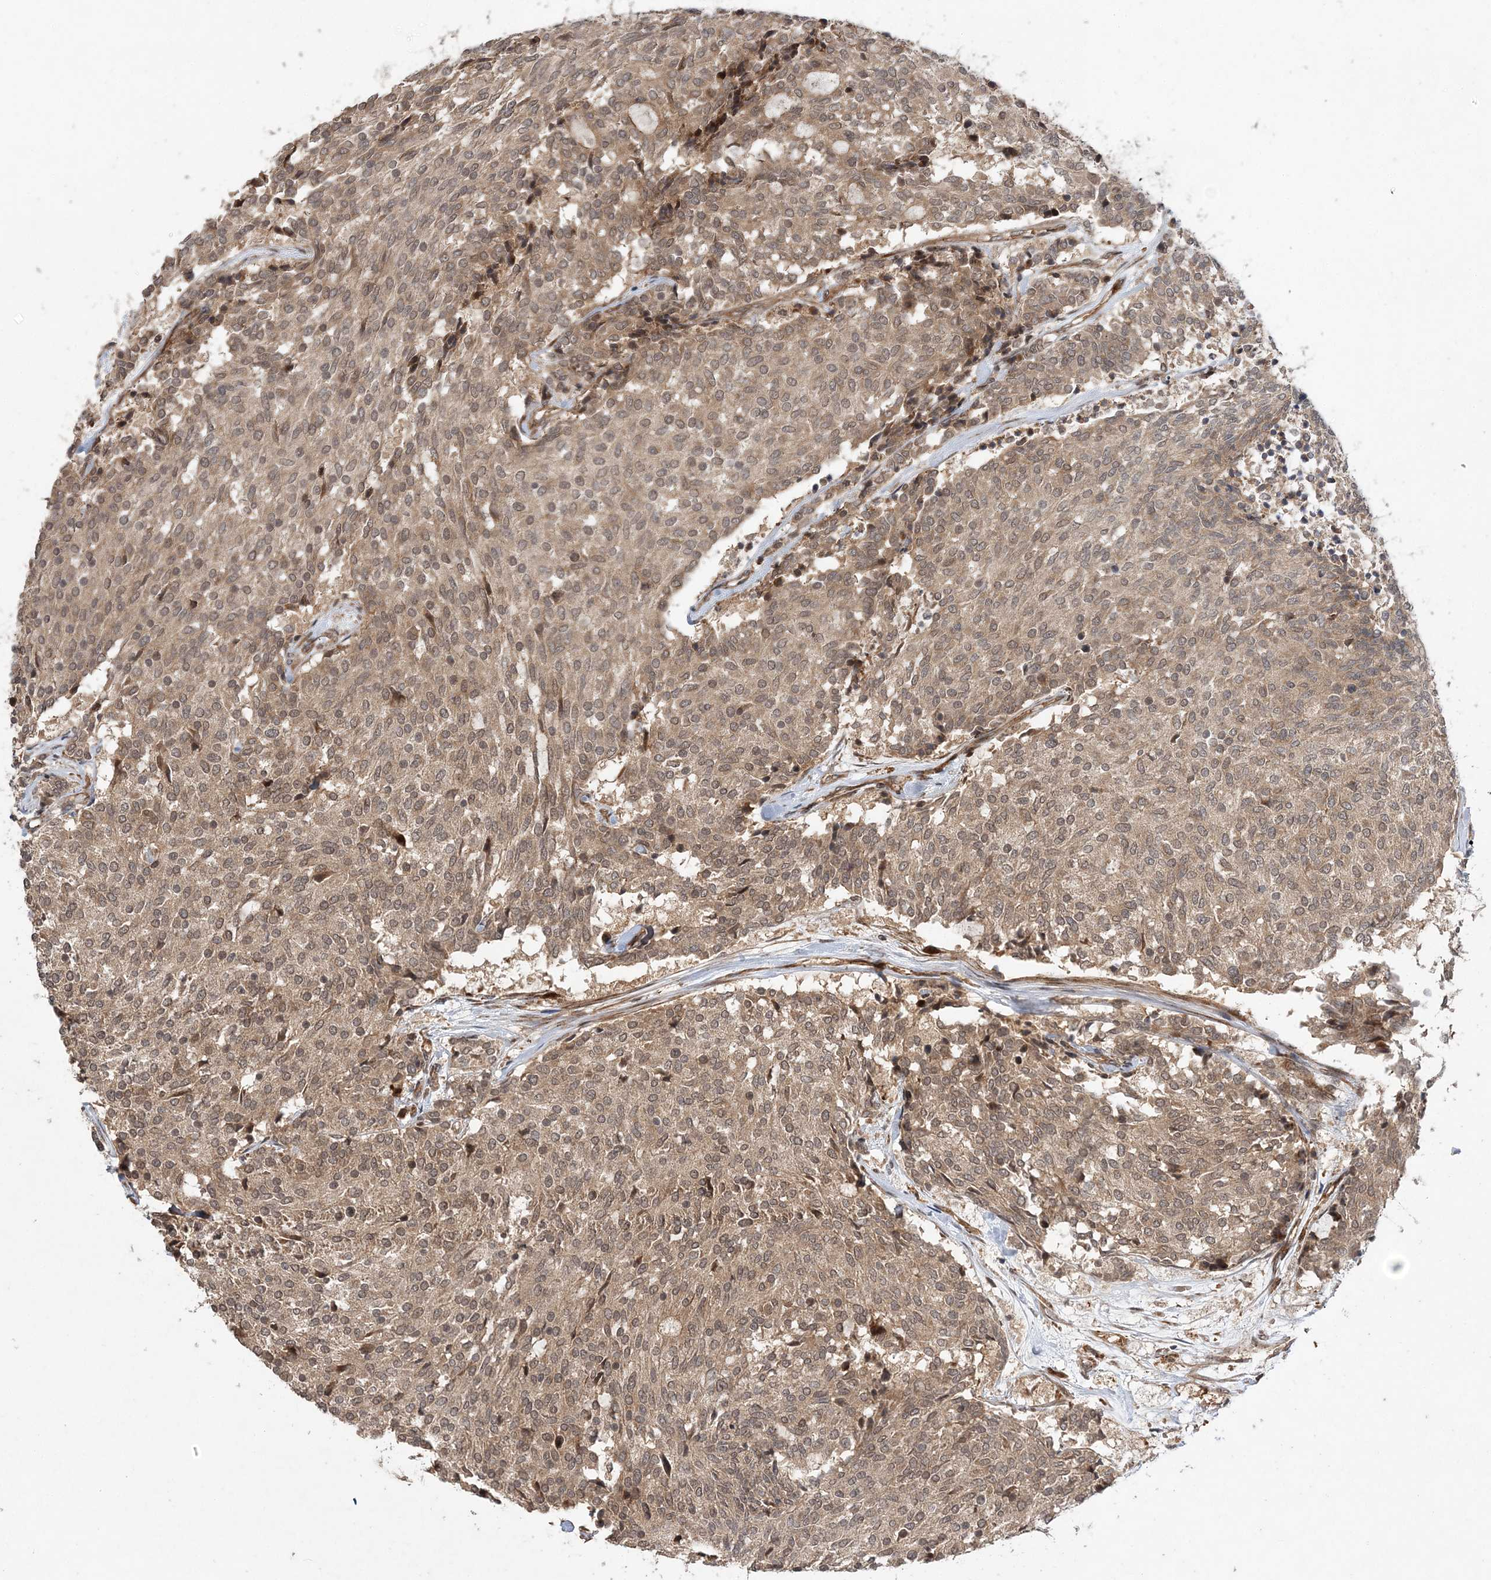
{"staining": {"intensity": "moderate", "quantity": ">75%", "location": "cytoplasmic/membranous,nuclear"}, "tissue": "carcinoid", "cell_type": "Tumor cells", "image_type": "cancer", "snomed": [{"axis": "morphology", "description": "Carcinoid, malignant, NOS"}, {"axis": "topography", "description": "Pancreas"}], "caption": "A photomicrograph of human carcinoid stained for a protein shows moderate cytoplasmic/membranous and nuclear brown staining in tumor cells. (DAB IHC with brightfield microscopy, high magnification).", "gene": "UBTD2", "patient": {"sex": "female", "age": 54}}